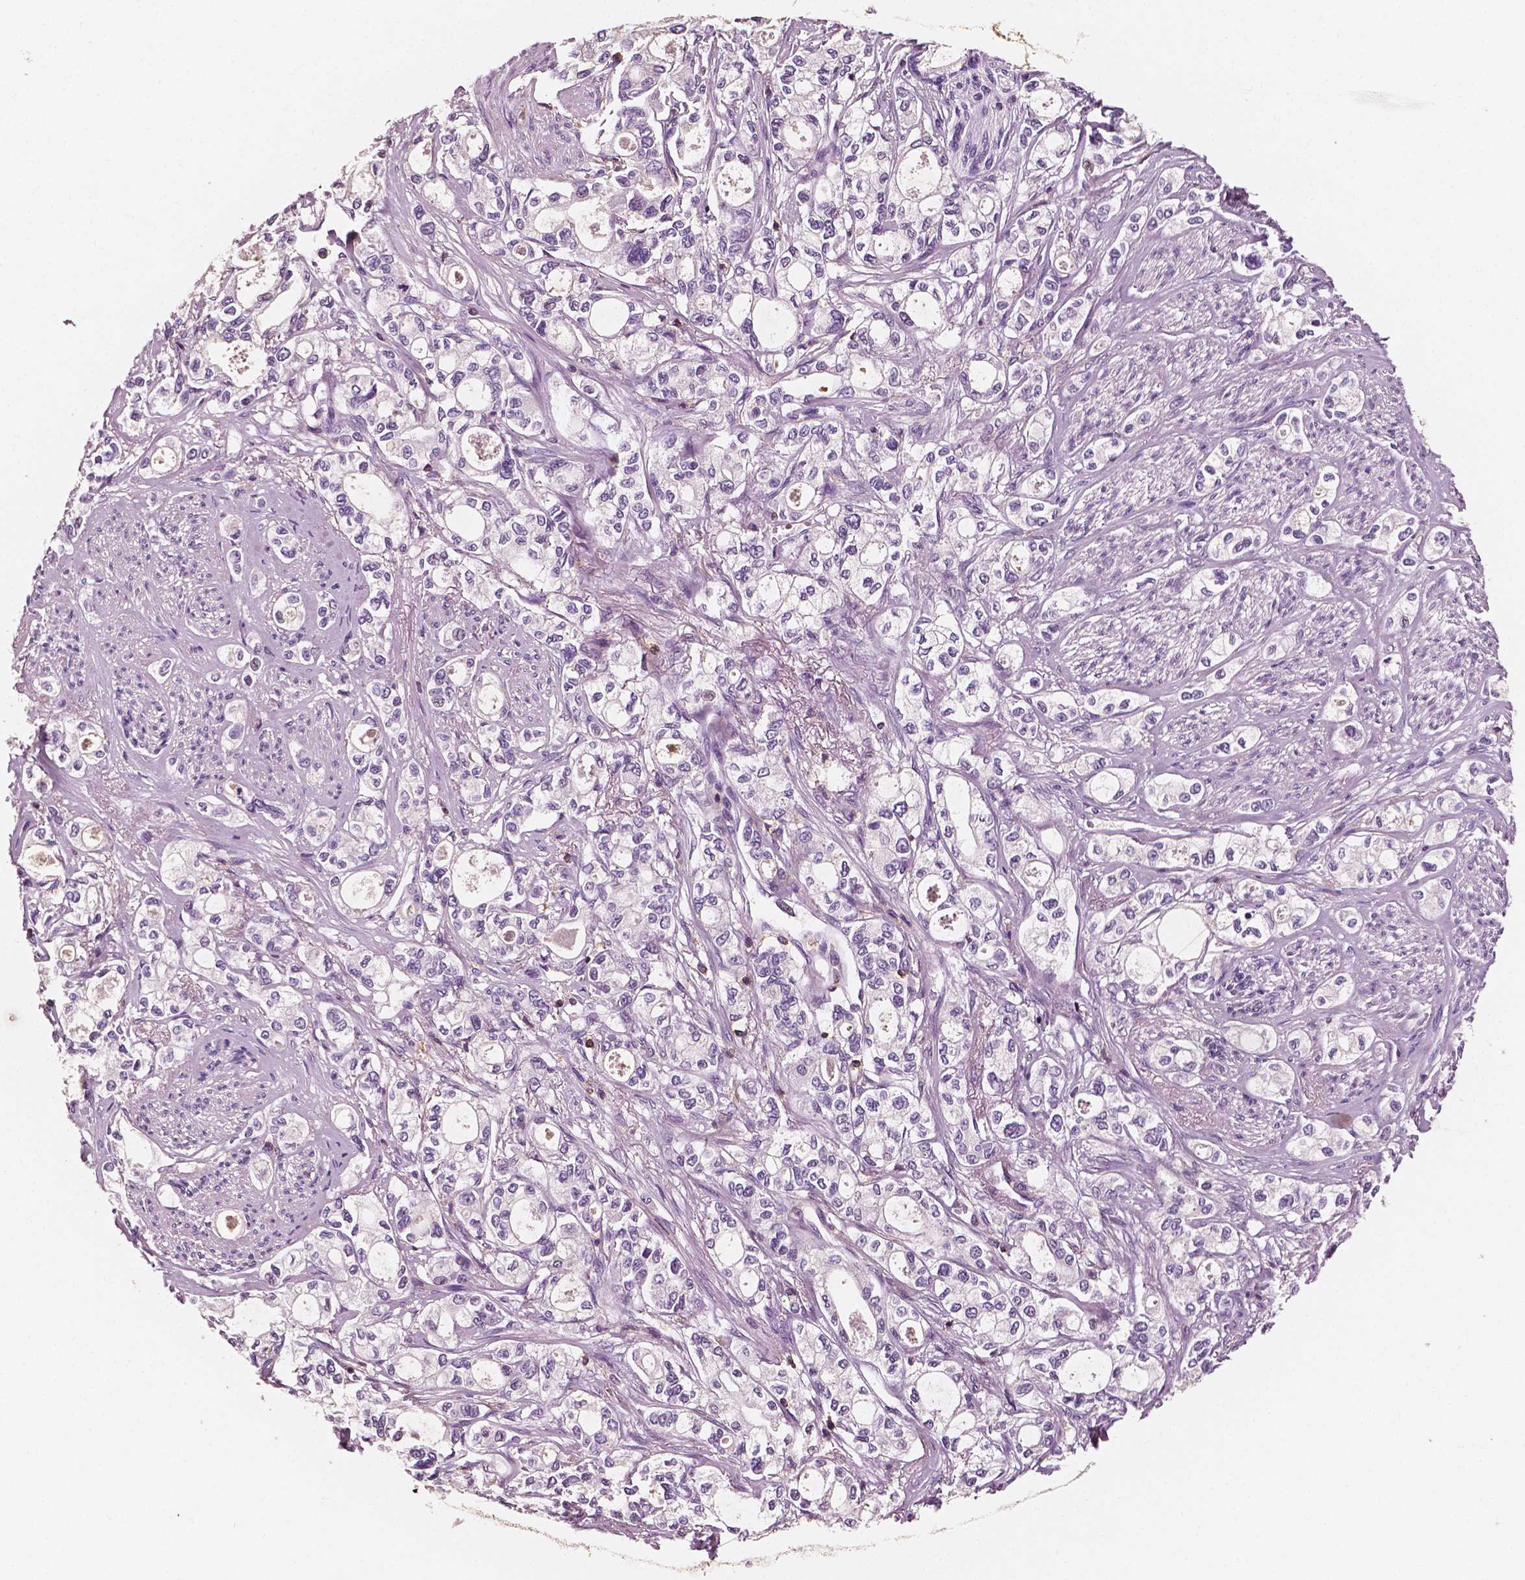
{"staining": {"intensity": "negative", "quantity": "none", "location": "none"}, "tissue": "stomach cancer", "cell_type": "Tumor cells", "image_type": "cancer", "snomed": [{"axis": "morphology", "description": "Adenocarcinoma, NOS"}, {"axis": "topography", "description": "Stomach"}], "caption": "Immunohistochemistry (IHC) of human stomach cancer (adenocarcinoma) reveals no positivity in tumor cells. (Stains: DAB (3,3'-diaminobenzidine) immunohistochemistry (IHC) with hematoxylin counter stain, Microscopy: brightfield microscopy at high magnification).", "gene": "PTPRC", "patient": {"sex": "male", "age": 63}}